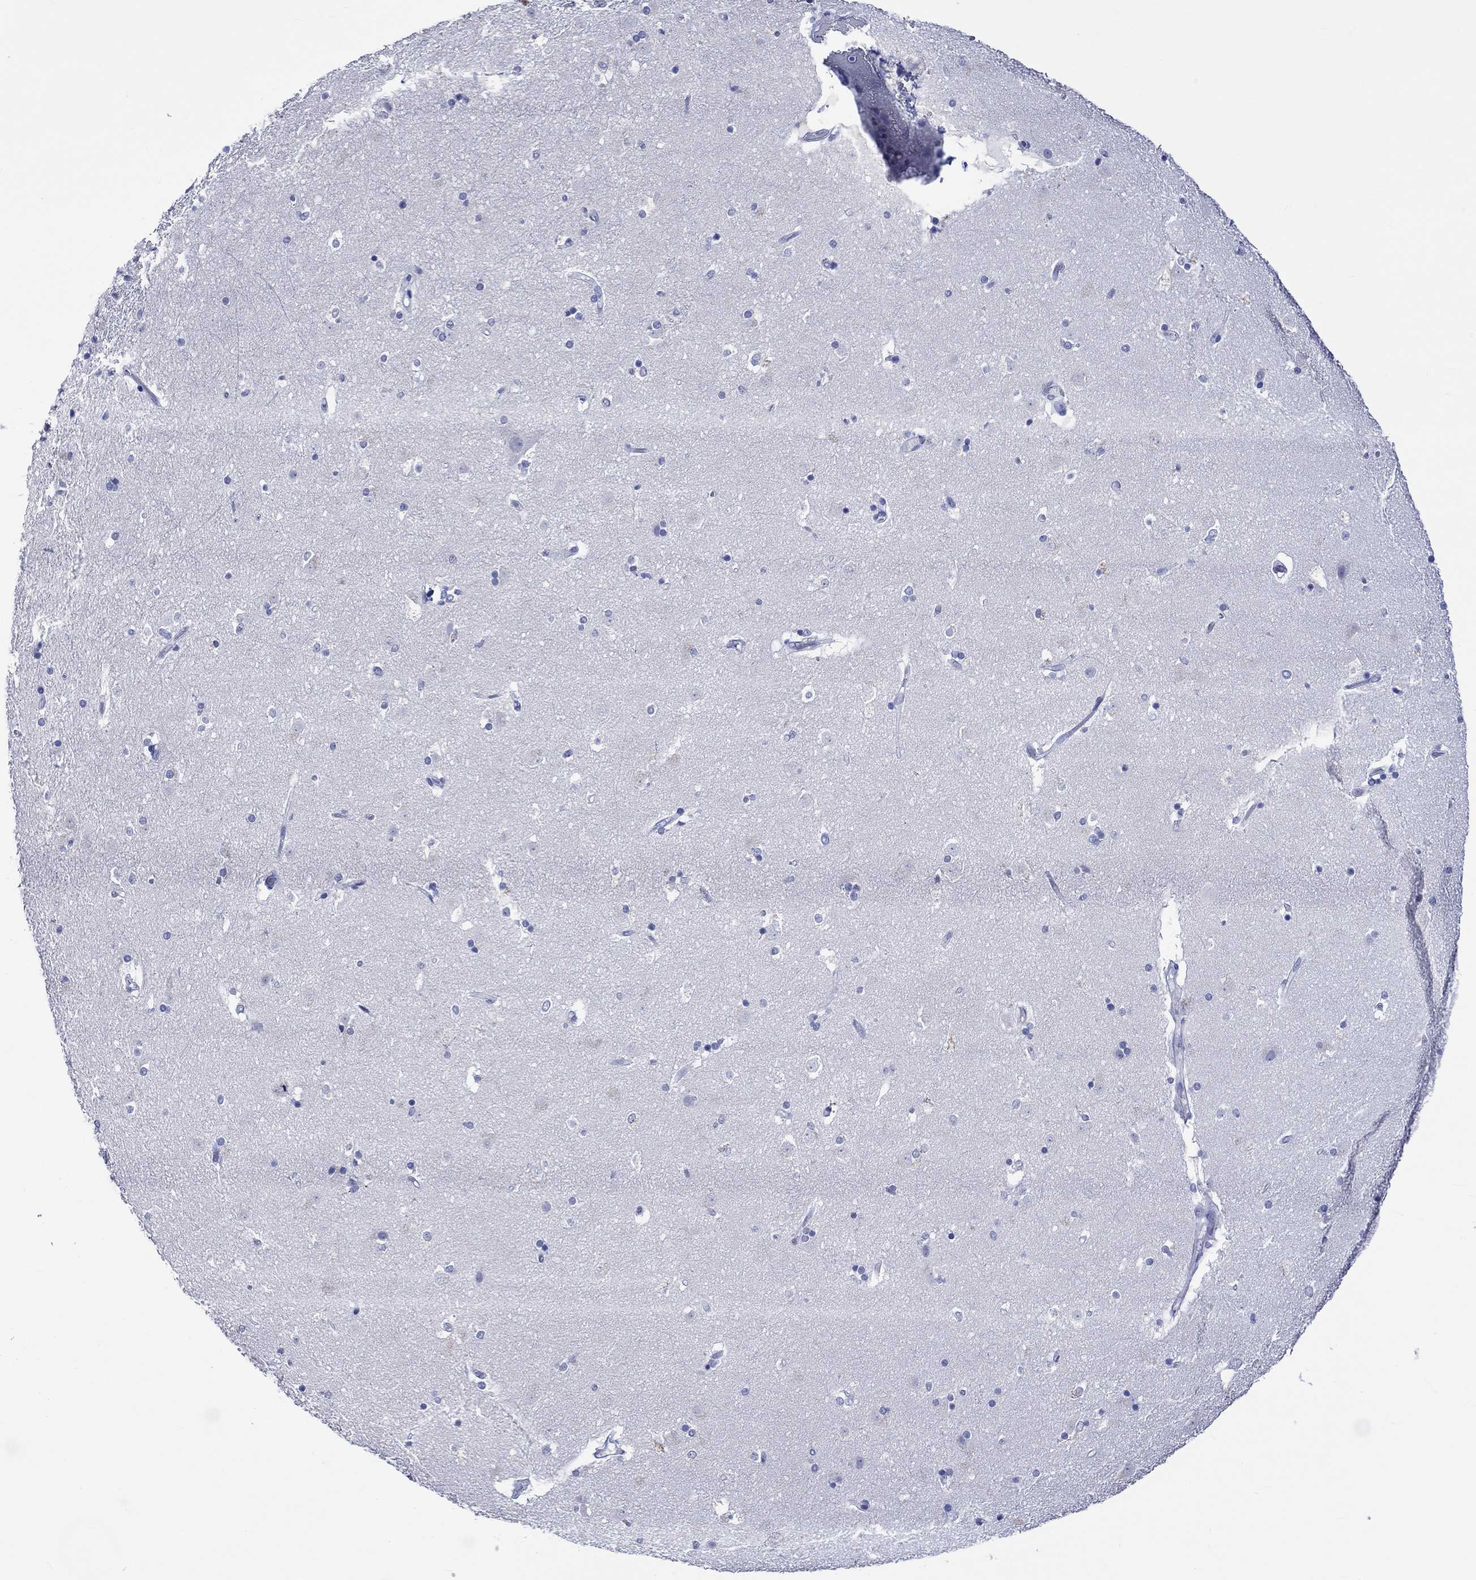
{"staining": {"intensity": "negative", "quantity": "none", "location": "none"}, "tissue": "caudate", "cell_type": "Glial cells", "image_type": "normal", "snomed": [{"axis": "morphology", "description": "Normal tissue, NOS"}, {"axis": "topography", "description": "Lateral ventricle wall"}], "caption": "Glial cells are negative for protein expression in benign human caudate. The staining is performed using DAB (3,3'-diaminobenzidine) brown chromogen with nuclei counter-stained in using hematoxylin.", "gene": "KLHL35", "patient": {"sex": "male", "age": 51}}